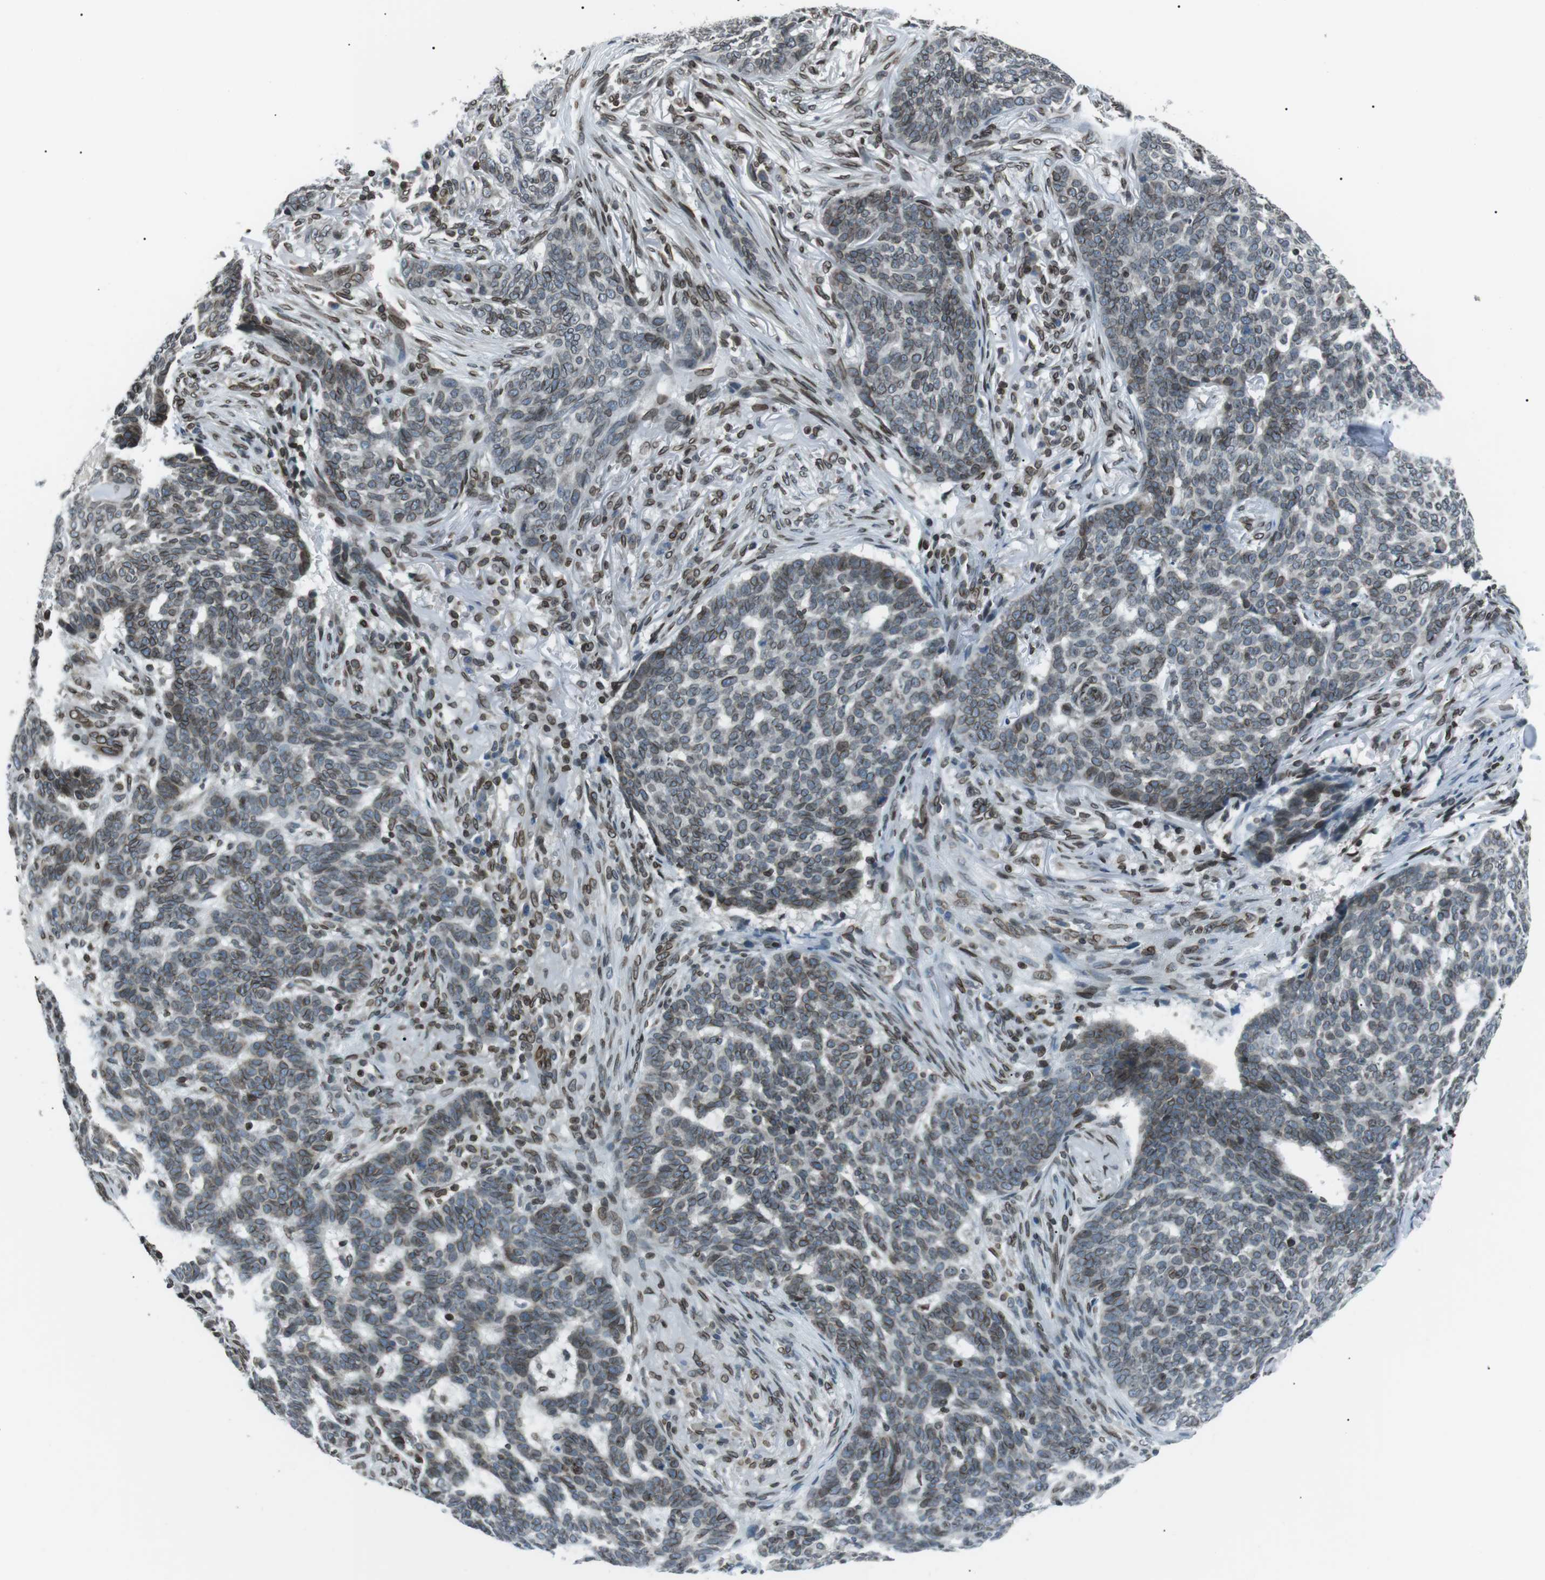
{"staining": {"intensity": "weak", "quantity": ">75%", "location": "cytoplasmic/membranous,nuclear"}, "tissue": "skin cancer", "cell_type": "Tumor cells", "image_type": "cancer", "snomed": [{"axis": "morphology", "description": "Basal cell carcinoma"}, {"axis": "topography", "description": "Skin"}], "caption": "Protein analysis of skin basal cell carcinoma tissue demonstrates weak cytoplasmic/membranous and nuclear expression in about >75% of tumor cells. The protein of interest is shown in brown color, while the nuclei are stained blue.", "gene": "TMX4", "patient": {"sex": "male", "age": 85}}